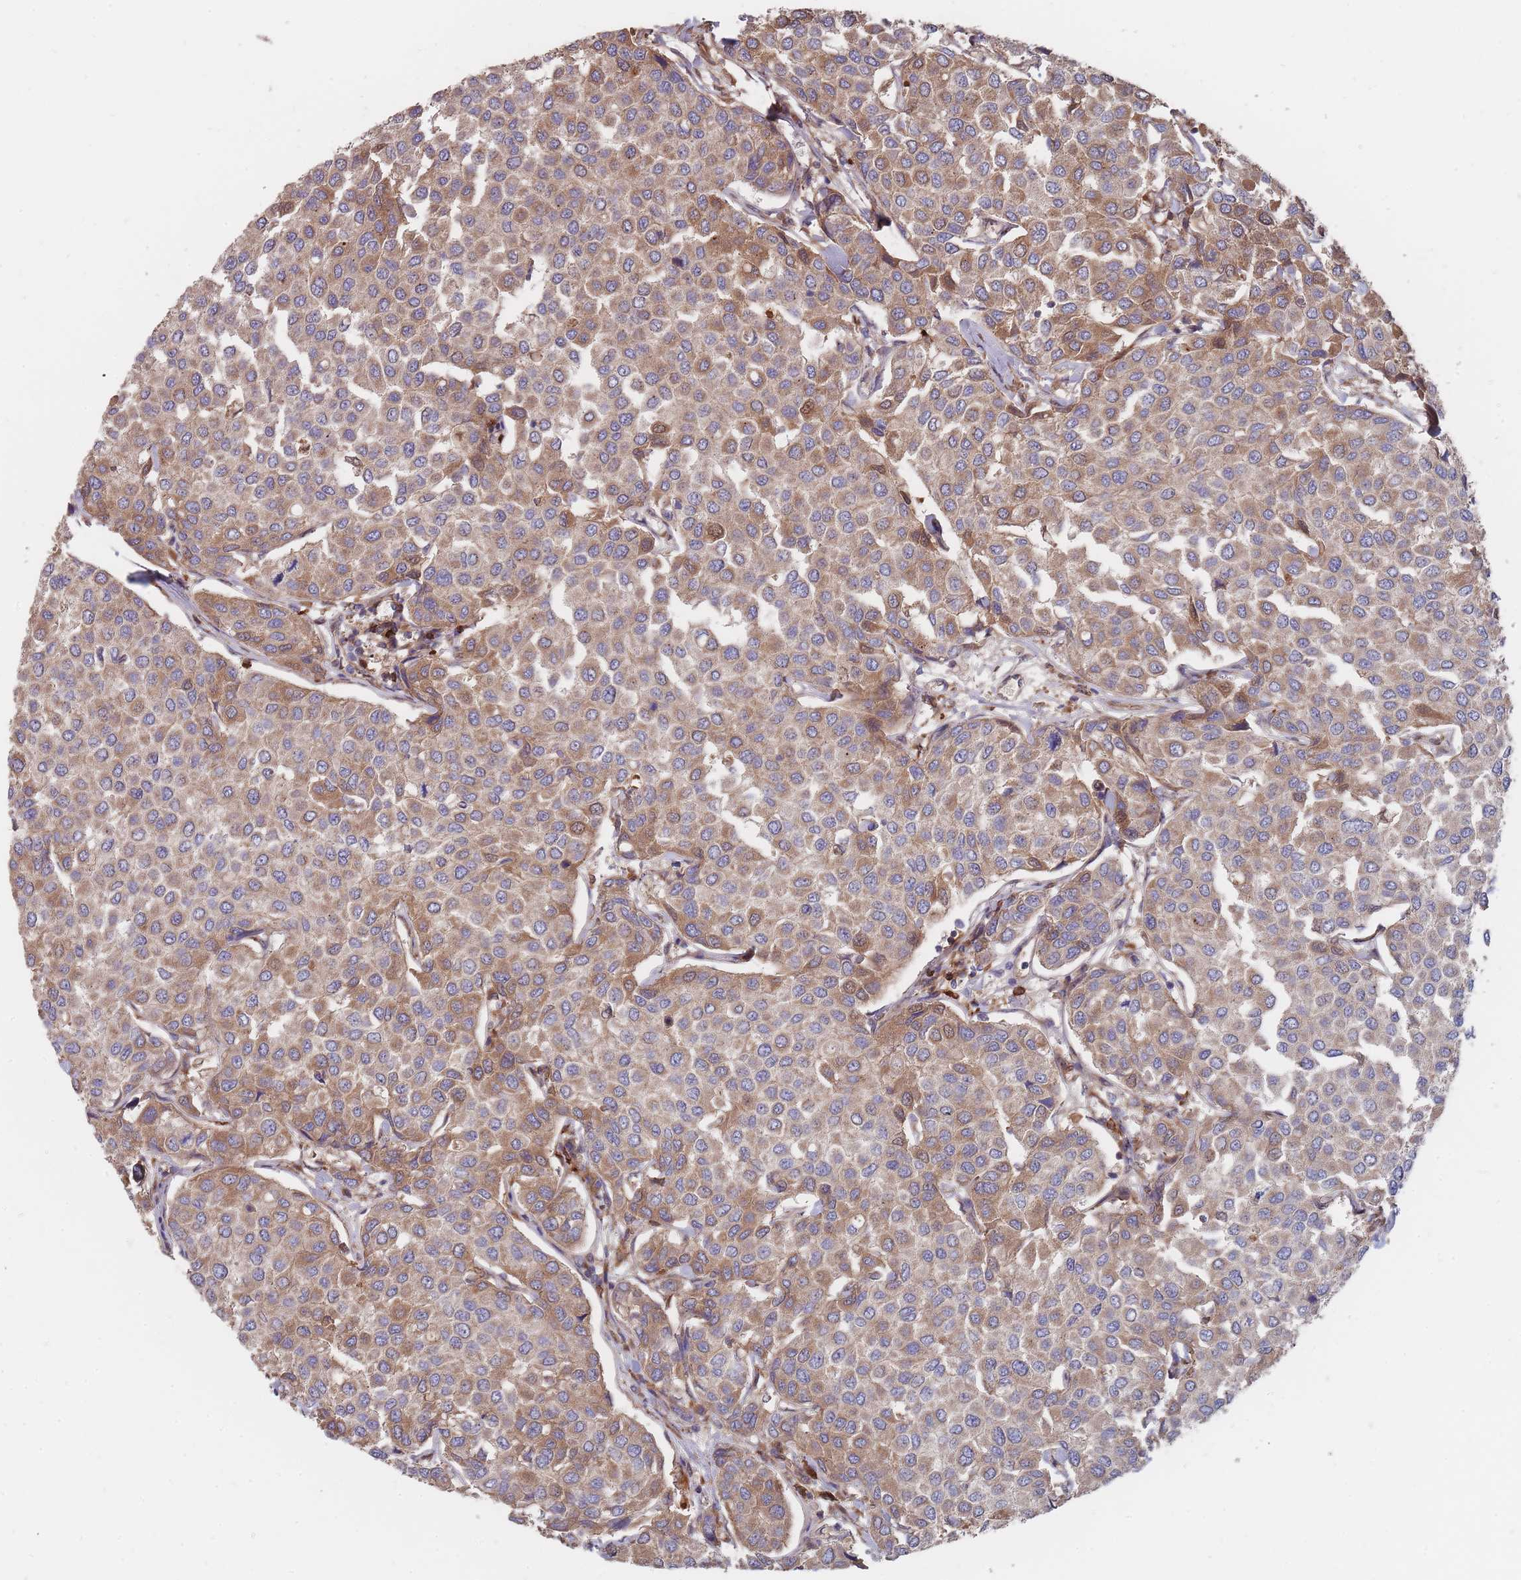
{"staining": {"intensity": "moderate", "quantity": "25%-75%", "location": "cytoplasmic/membranous"}, "tissue": "breast cancer", "cell_type": "Tumor cells", "image_type": "cancer", "snomed": [{"axis": "morphology", "description": "Duct carcinoma"}, {"axis": "topography", "description": "Breast"}], "caption": "IHC histopathology image of neoplastic tissue: human breast cancer (intraductal carcinoma) stained using immunohistochemistry displays medium levels of moderate protein expression localized specifically in the cytoplasmic/membranous of tumor cells, appearing as a cytoplasmic/membranous brown color.", "gene": "THSD7B", "patient": {"sex": "female", "age": 55}}